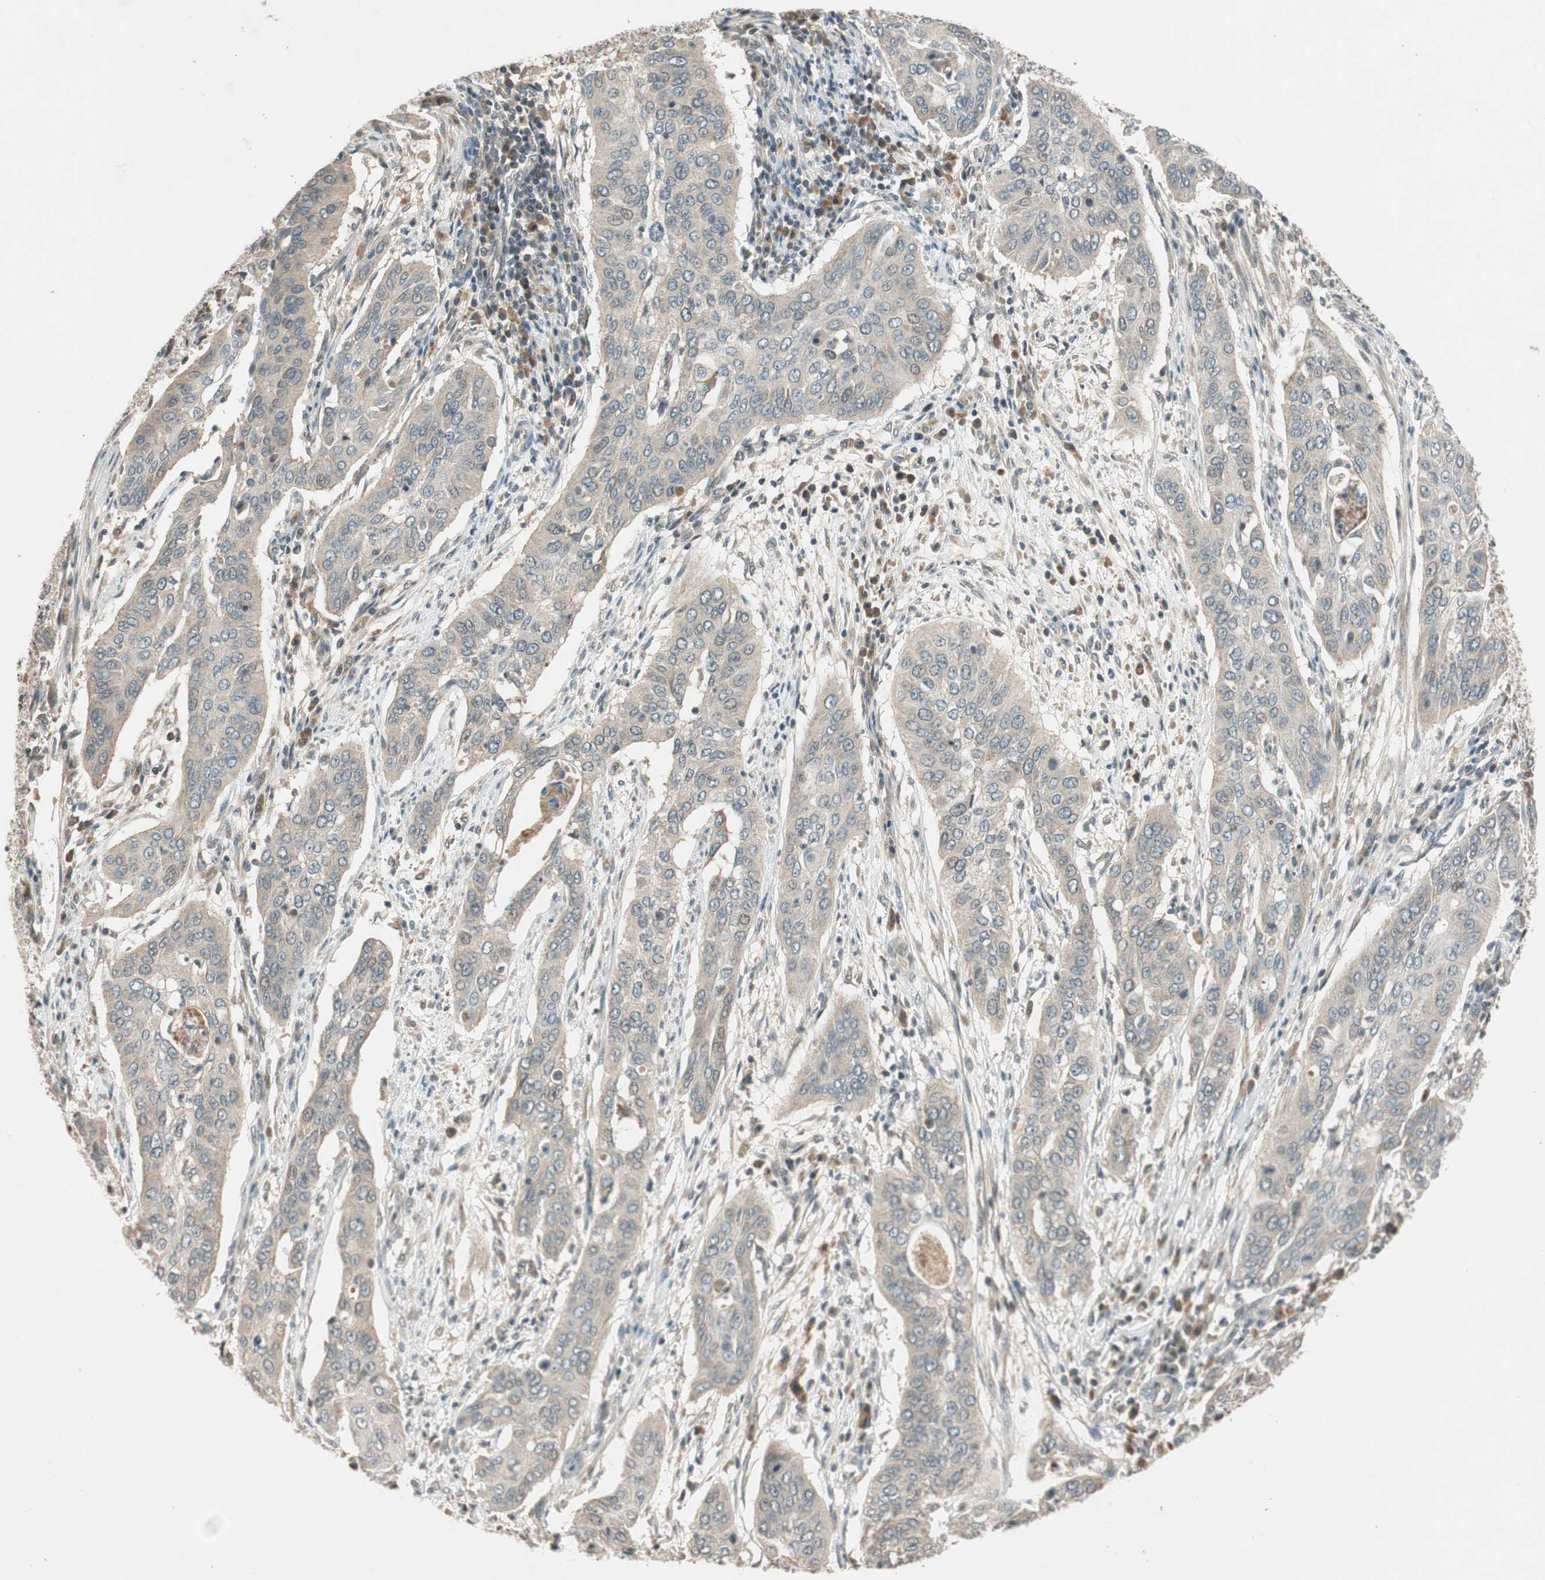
{"staining": {"intensity": "weak", "quantity": ">75%", "location": "cytoplasmic/membranous"}, "tissue": "cervical cancer", "cell_type": "Tumor cells", "image_type": "cancer", "snomed": [{"axis": "morphology", "description": "Squamous cell carcinoma, NOS"}, {"axis": "topography", "description": "Cervix"}], "caption": "The photomicrograph displays immunohistochemical staining of cervical squamous cell carcinoma. There is weak cytoplasmic/membranous expression is seen in about >75% of tumor cells.", "gene": "GLB1", "patient": {"sex": "female", "age": 39}}